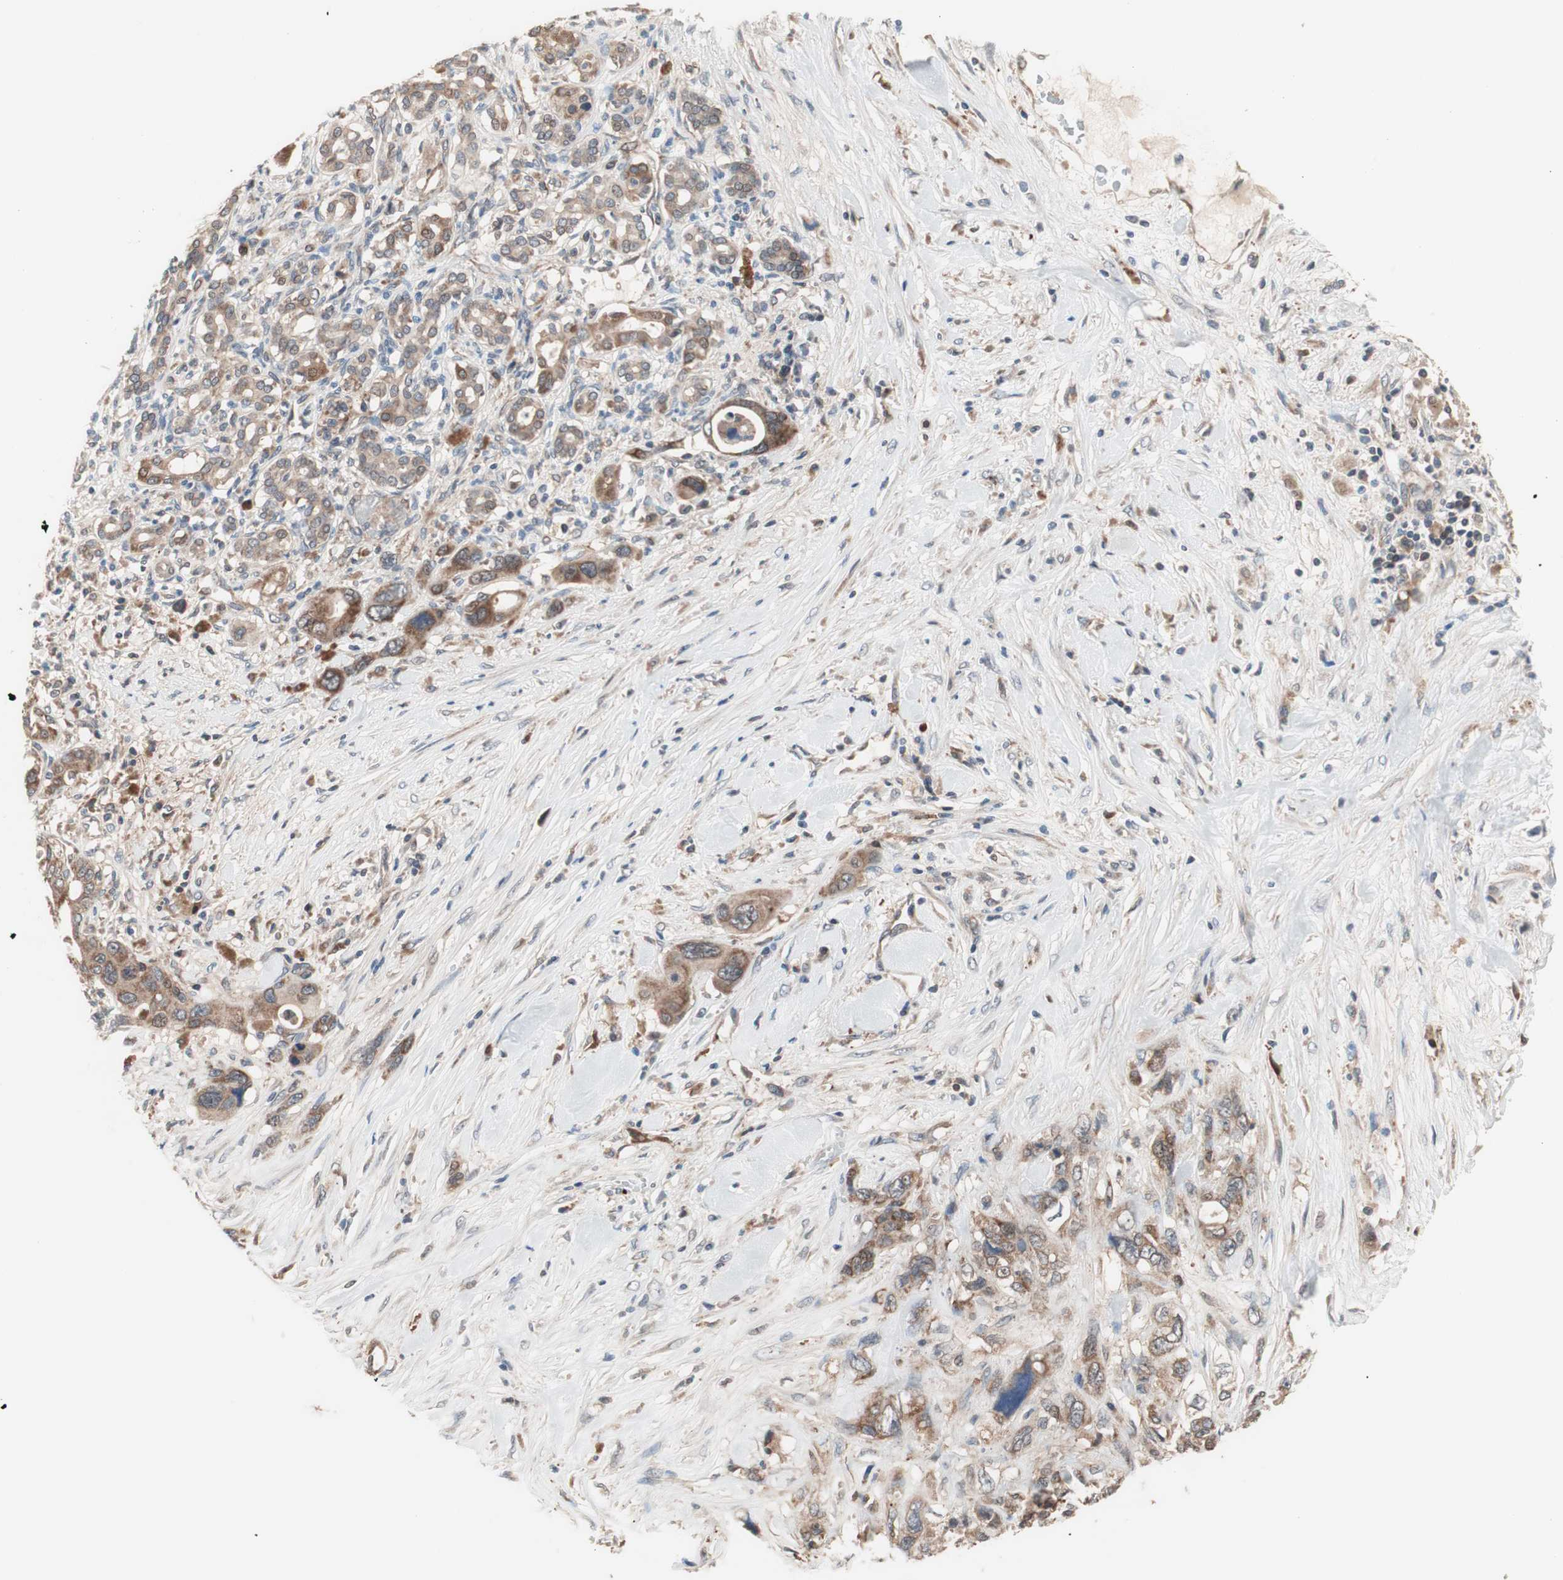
{"staining": {"intensity": "moderate", "quantity": ">75%", "location": "cytoplasmic/membranous"}, "tissue": "pancreatic cancer", "cell_type": "Tumor cells", "image_type": "cancer", "snomed": [{"axis": "morphology", "description": "Adenocarcinoma, NOS"}, {"axis": "topography", "description": "Pancreas"}], "caption": "Tumor cells display medium levels of moderate cytoplasmic/membranous expression in about >75% of cells in adenocarcinoma (pancreatic).", "gene": "HMBS", "patient": {"sex": "male", "age": 46}}